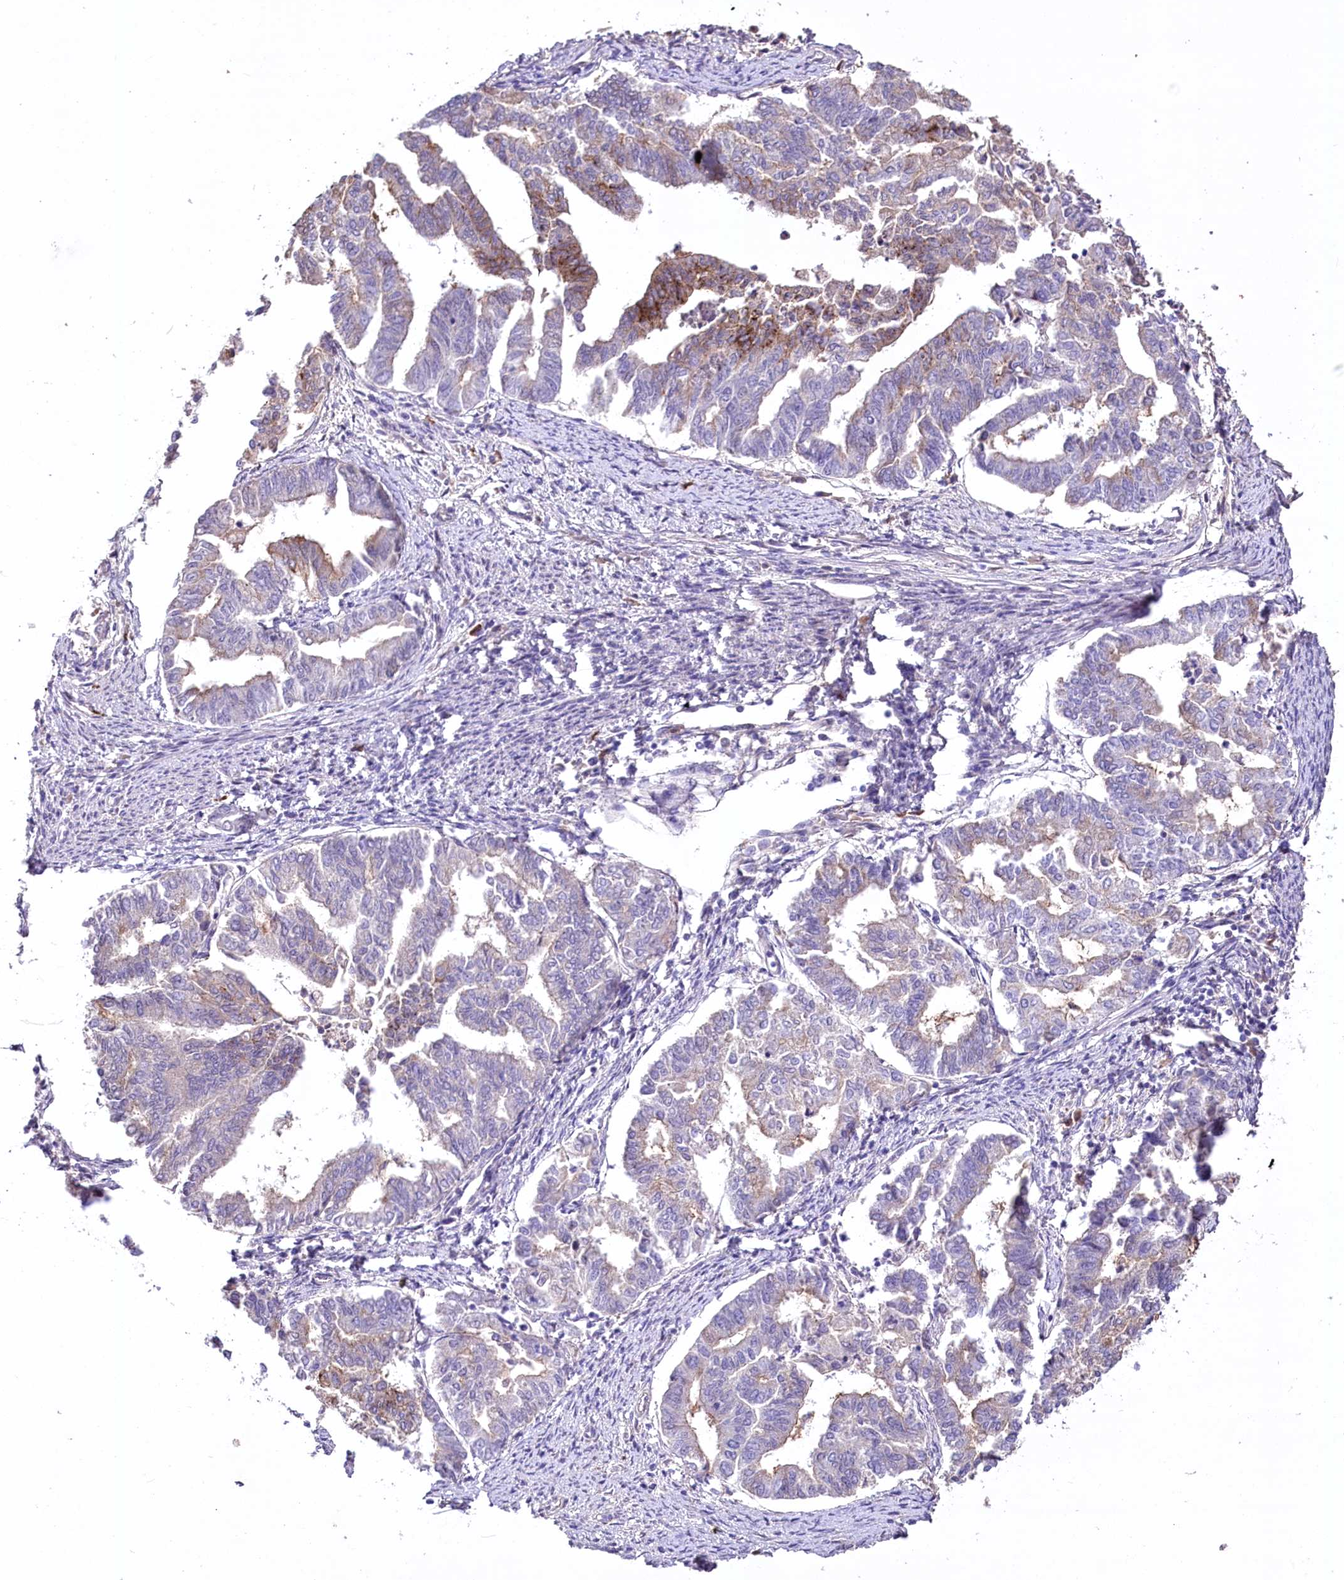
{"staining": {"intensity": "moderate", "quantity": "<25%", "location": "cytoplasmic/membranous"}, "tissue": "endometrial cancer", "cell_type": "Tumor cells", "image_type": "cancer", "snomed": [{"axis": "morphology", "description": "Adenocarcinoma, NOS"}, {"axis": "topography", "description": "Endometrium"}], "caption": "A brown stain shows moderate cytoplasmic/membranous staining of a protein in human endometrial adenocarcinoma tumor cells.", "gene": "CEP164", "patient": {"sex": "female", "age": 79}}